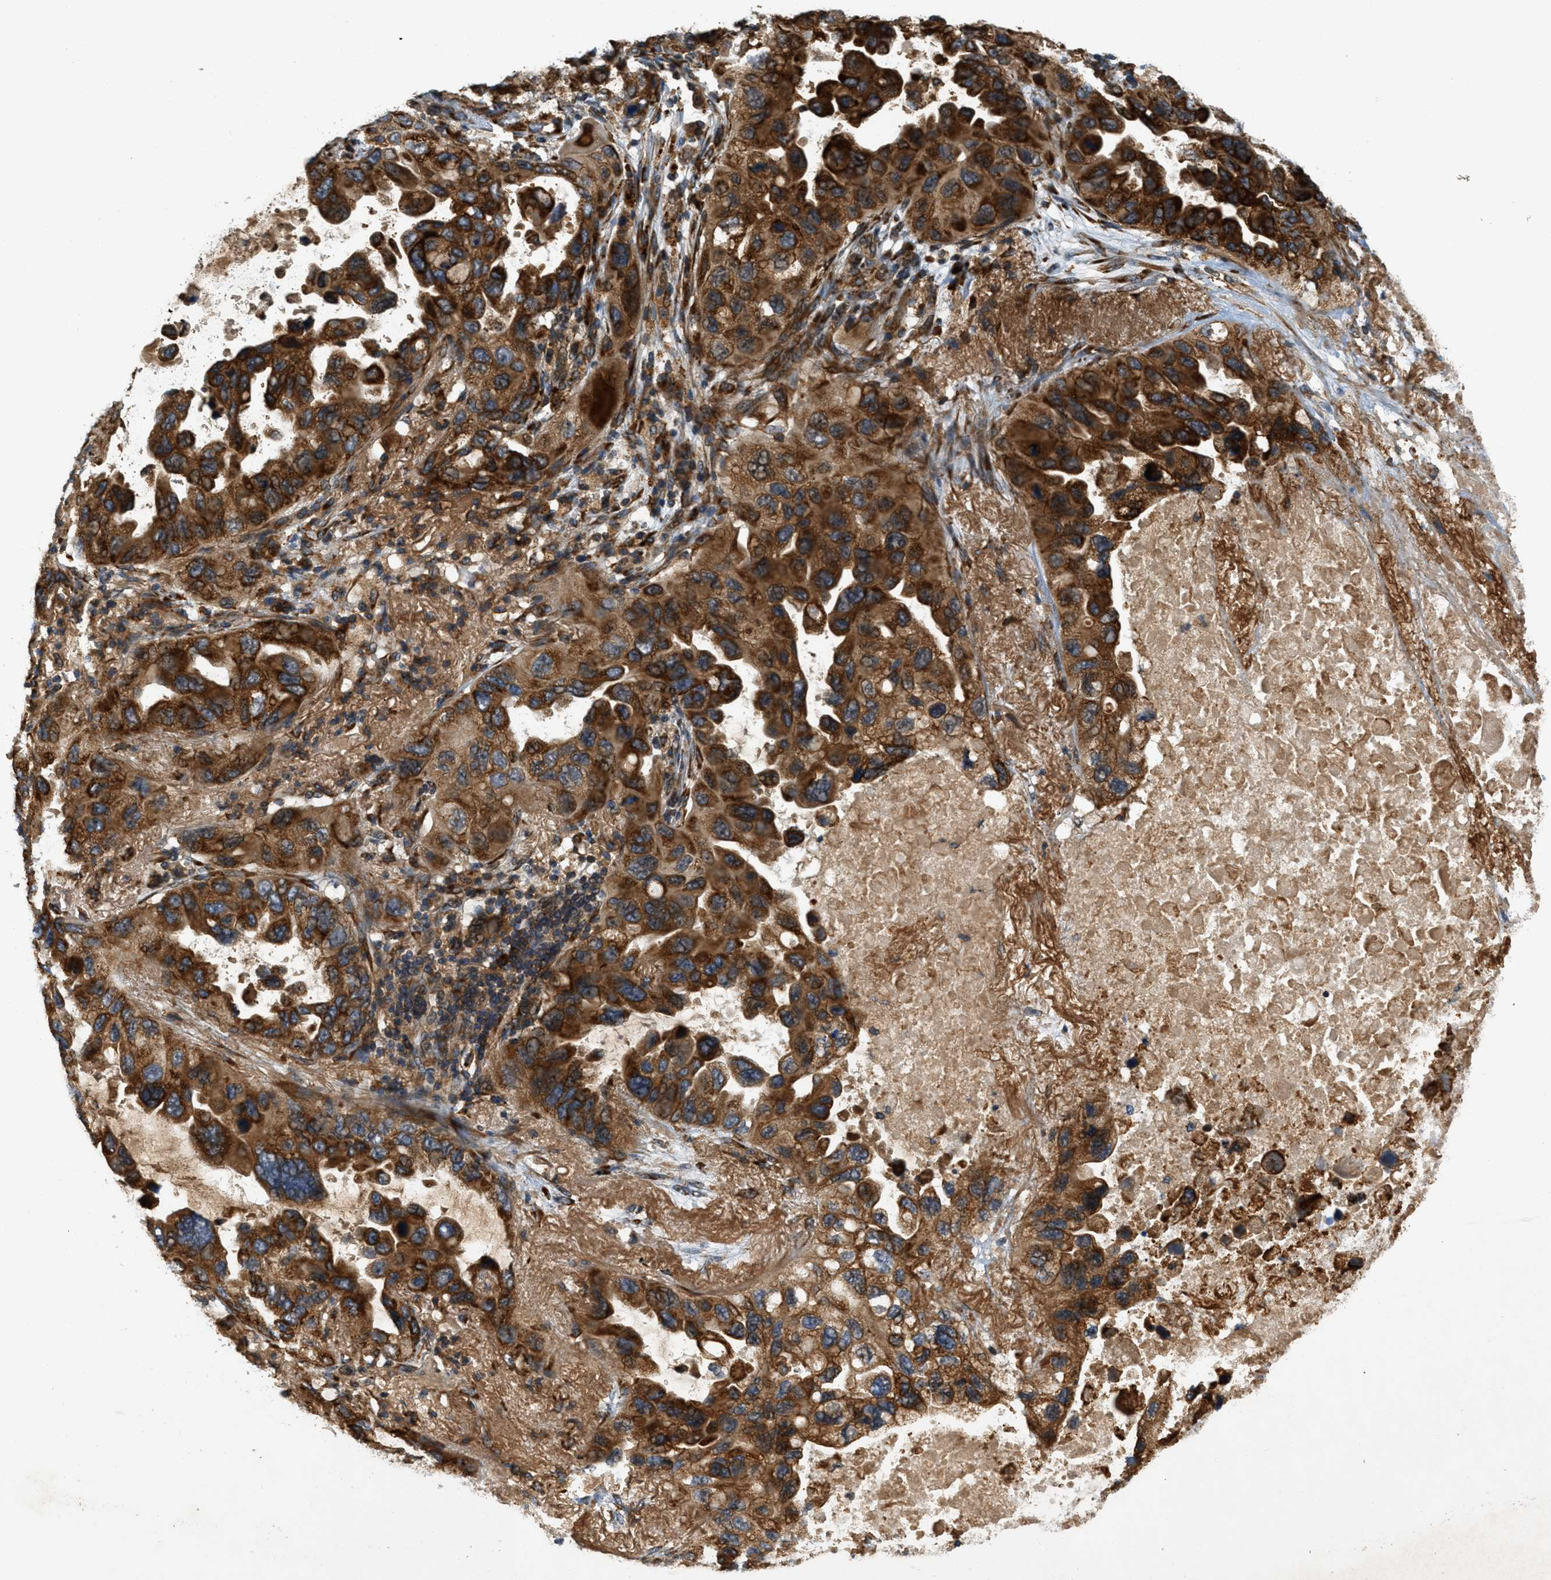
{"staining": {"intensity": "strong", "quantity": ">75%", "location": "cytoplasmic/membranous"}, "tissue": "lung cancer", "cell_type": "Tumor cells", "image_type": "cancer", "snomed": [{"axis": "morphology", "description": "Squamous cell carcinoma, NOS"}, {"axis": "topography", "description": "Lung"}], "caption": "This photomicrograph reveals immunohistochemistry staining of lung cancer (squamous cell carcinoma), with high strong cytoplasmic/membranous staining in approximately >75% of tumor cells.", "gene": "PCDH18", "patient": {"sex": "female", "age": 73}}